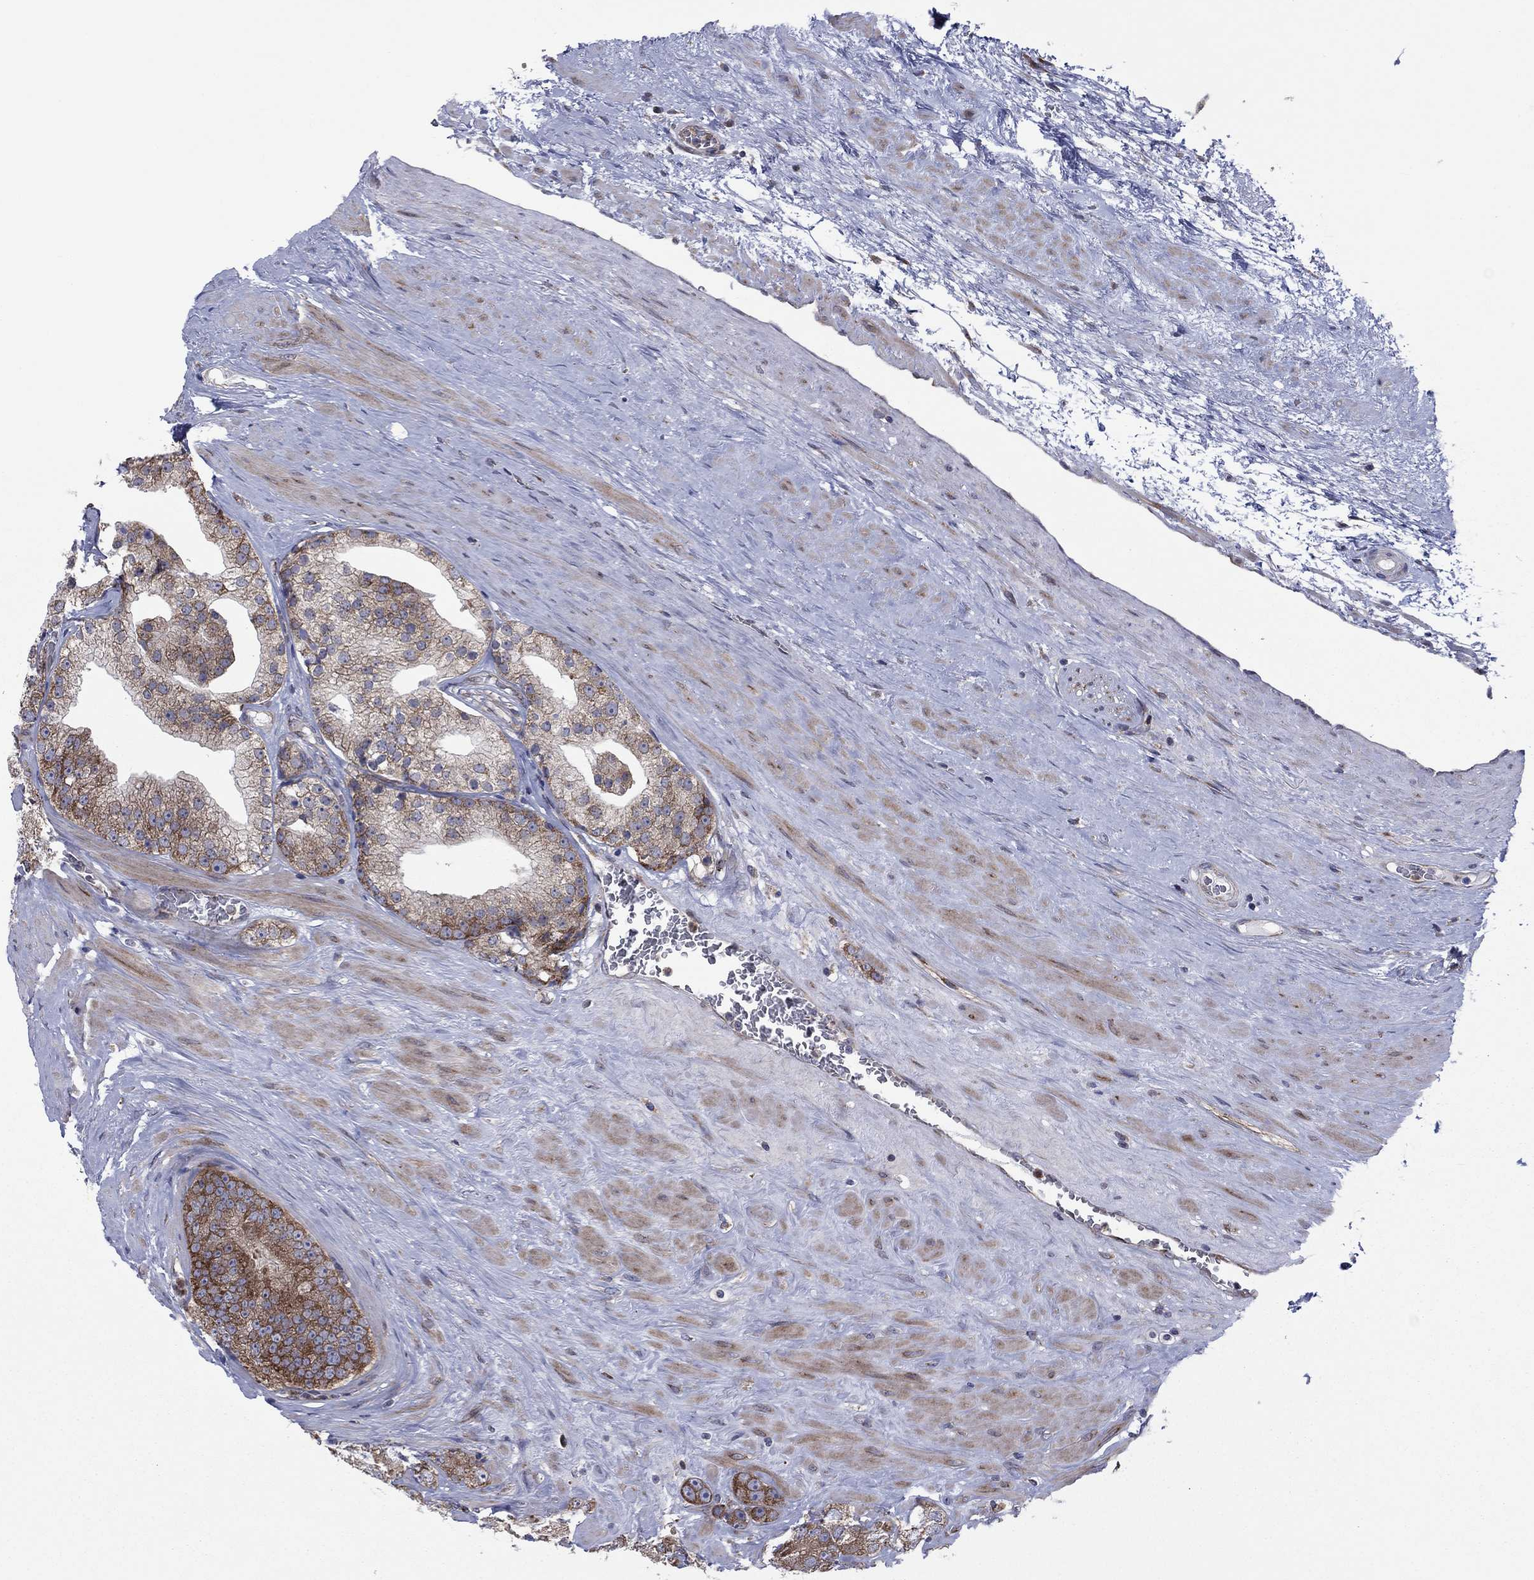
{"staining": {"intensity": "moderate", "quantity": "25%-75%", "location": "cytoplasmic/membranous"}, "tissue": "prostate cancer", "cell_type": "Tumor cells", "image_type": "cancer", "snomed": [{"axis": "morphology", "description": "Adenocarcinoma, NOS"}, {"axis": "topography", "description": "Prostate and seminal vesicle, NOS"}], "caption": "An image of prostate adenocarcinoma stained for a protein demonstrates moderate cytoplasmic/membranous brown staining in tumor cells.", "gene": "GPR155", "patient": {"sex": "male", "age": 62}}